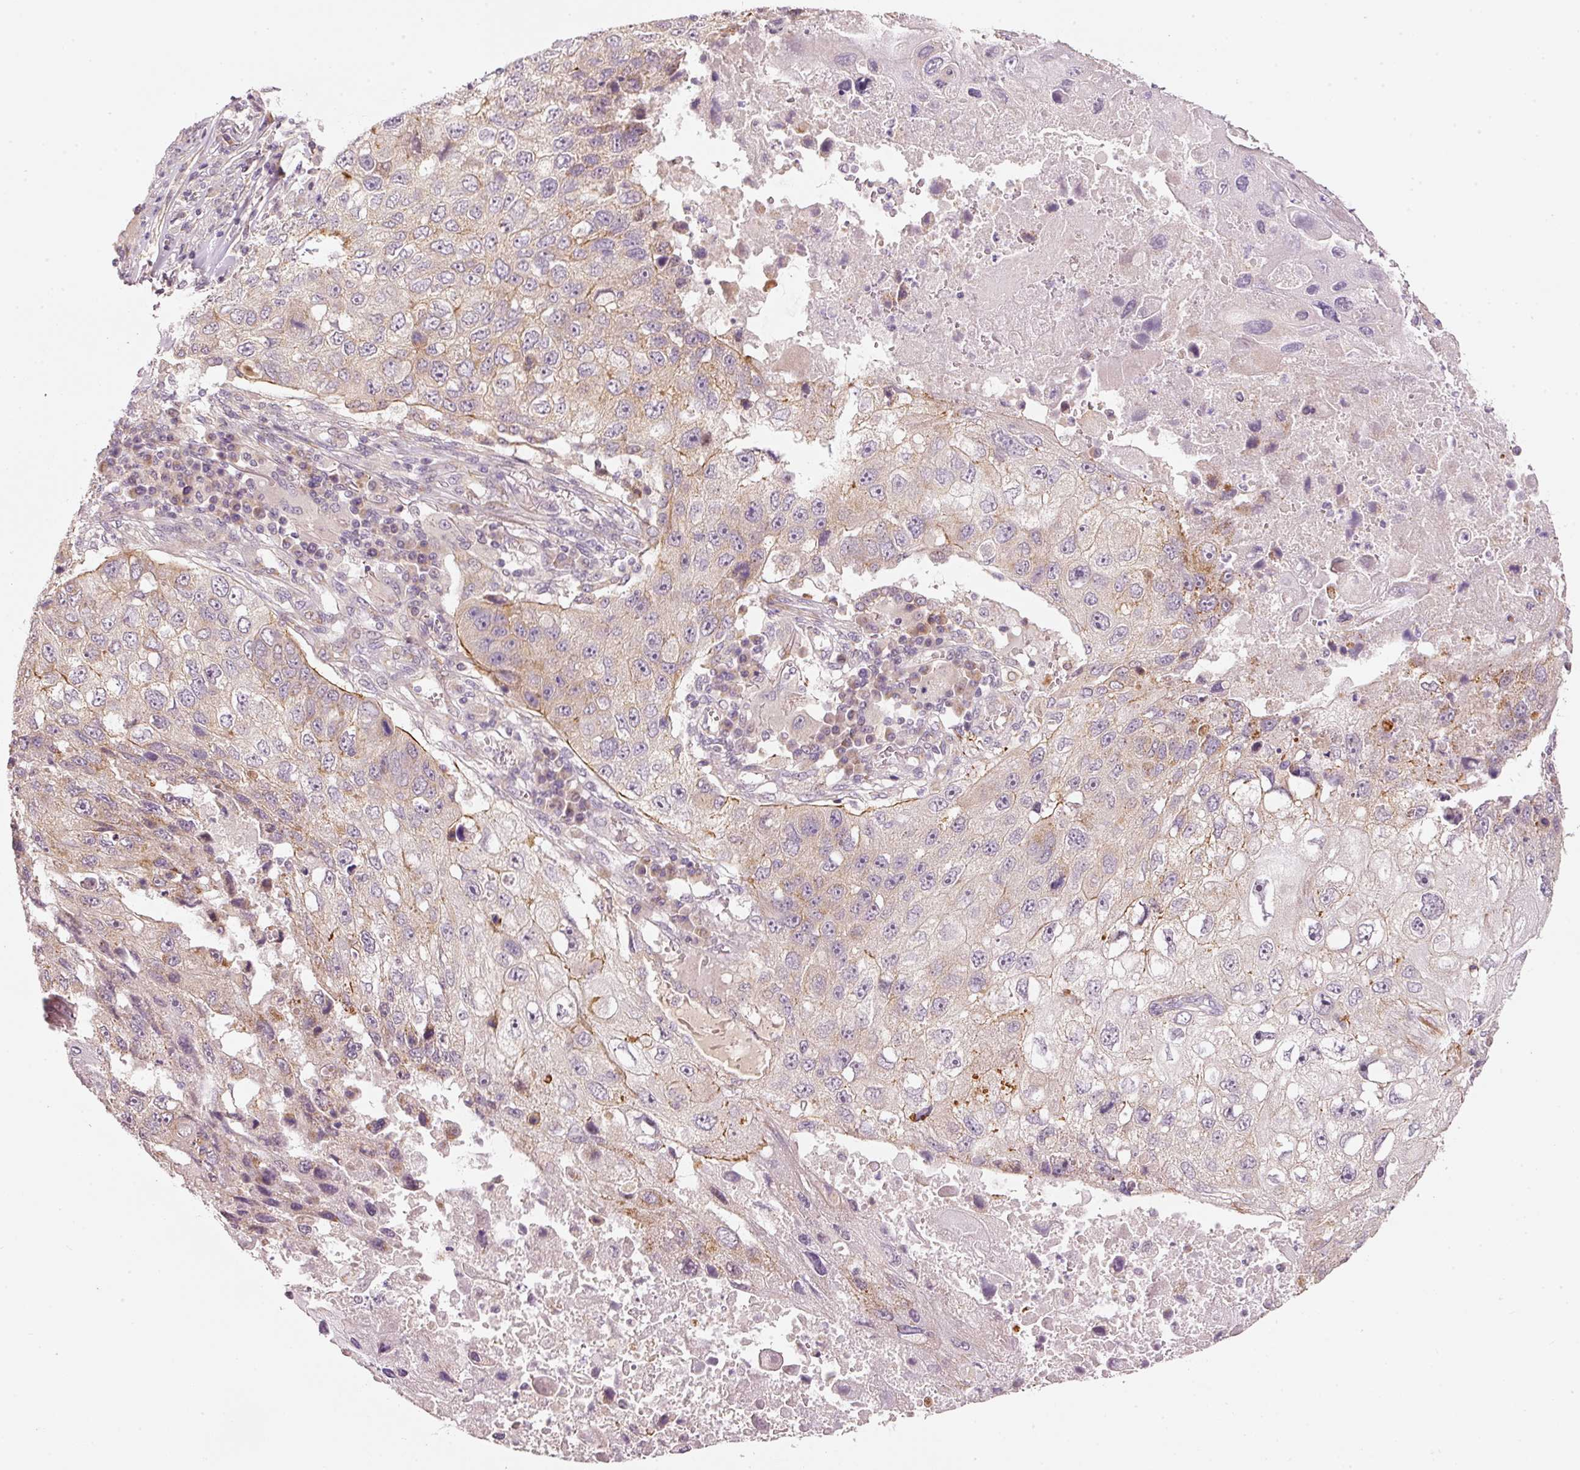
{"staining": {"intensity": "negative", "quantity": "none", "location": "none"}, "tissue": "lung cancer", "cell_type": "Tumor cells", "image_type": "cancer", "snomed": [{"axis": "morphology", "description": "Squamous cell carcinoma, NOS"}, {"axis": "topography", "description": "Lung"}], "caption": "Immunohistochemistry of human squamous cell carcinoma (lung) exhibits no staining in tumor cells.", "gene": "ARHGAP22", "patient": {"sex": "male", "age": 61}}